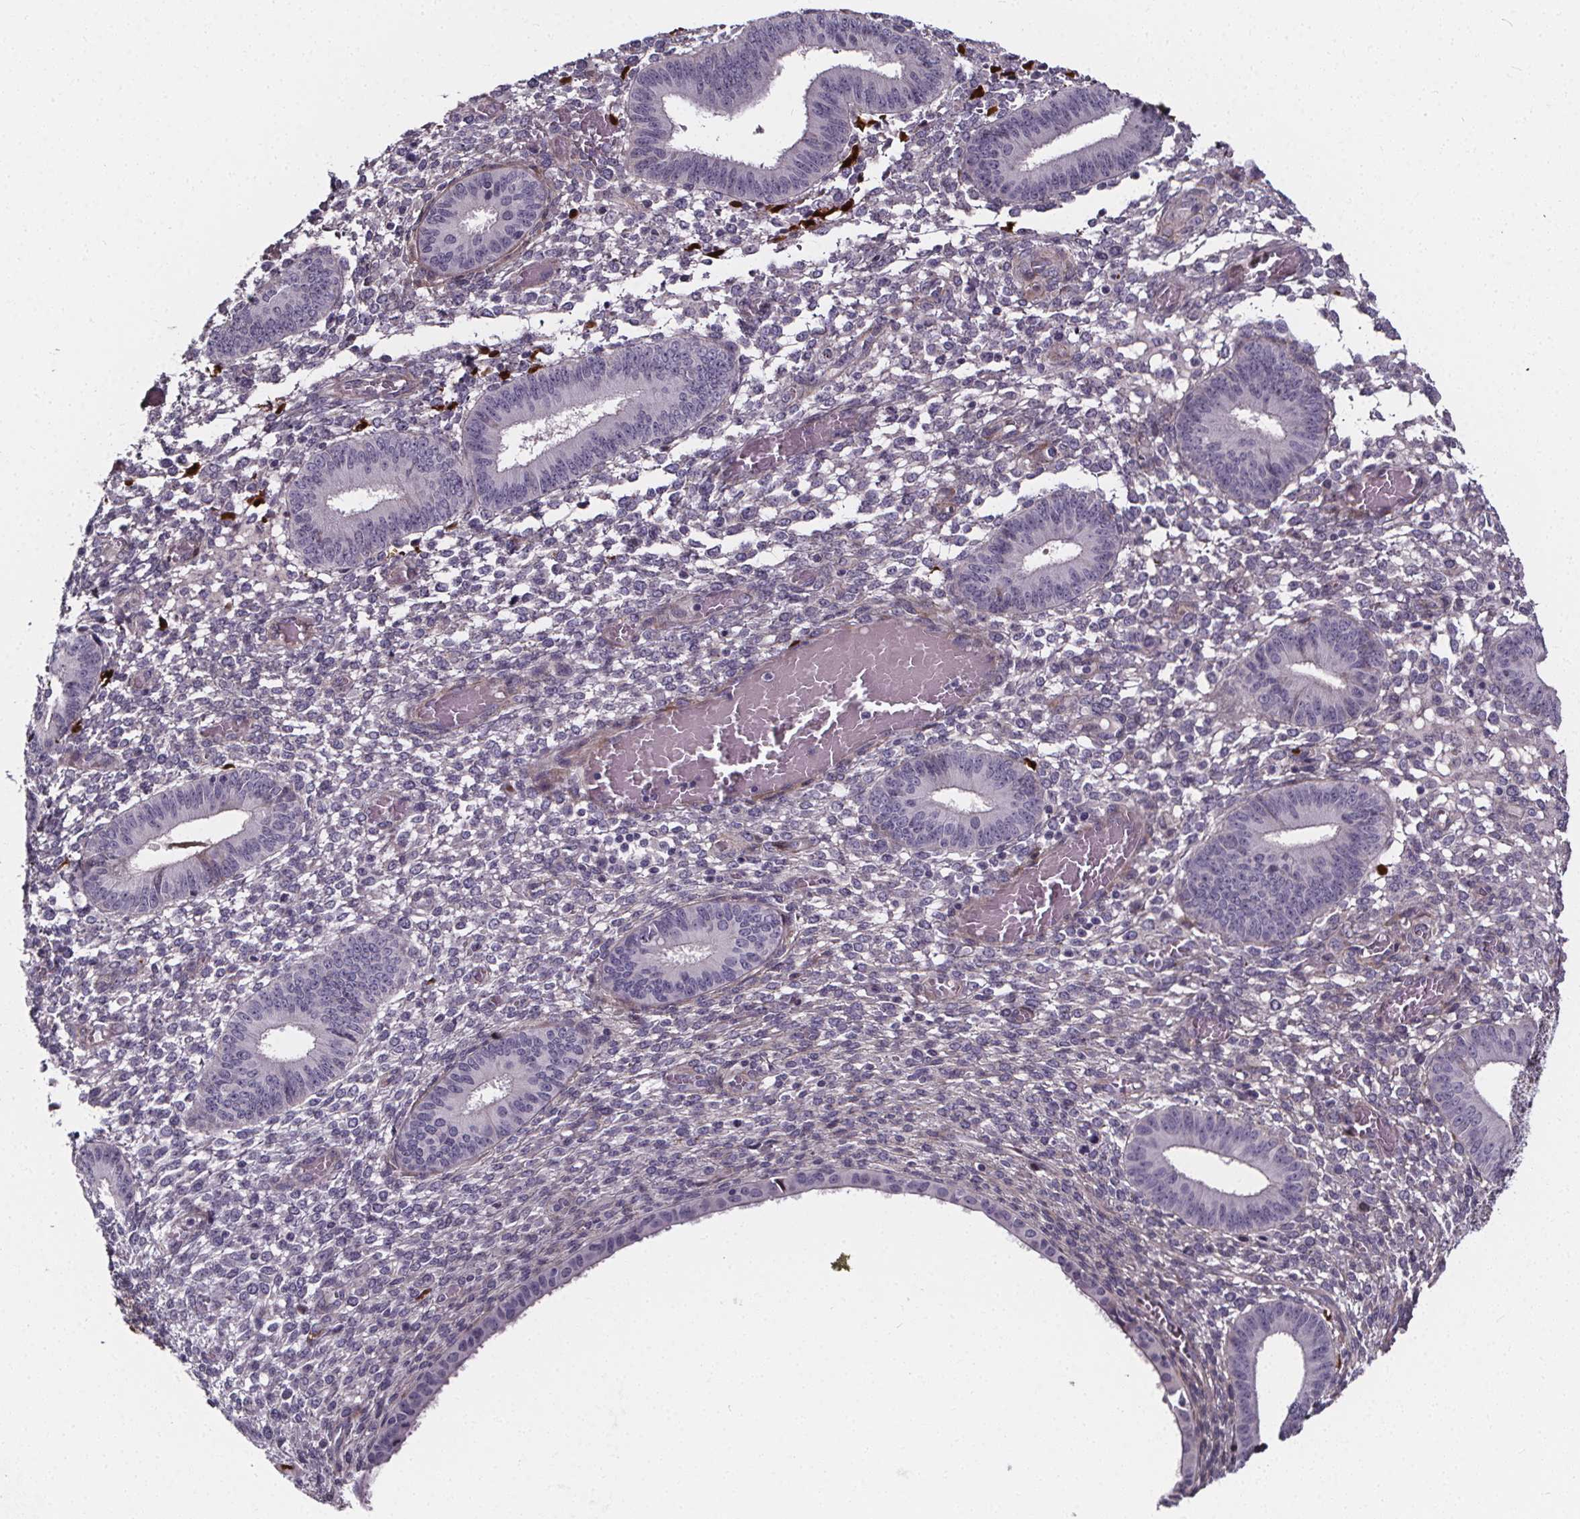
{"staining": {"intensity": "negative", "quantity": "none", "location": "none"}, "tissue": "endometrium", "cell_type": "Cells in endometrial stroma", "image_type": "normal", "snomed": [{"axis": "morphology", "description": "Normal tissue, NOS"}, {"axis": "topography", "description": "Endometrium"}], "caption": "Immunohistochemistry (IHC) of unremarkable human endometrium exhibits no expression in cells in endometrial stroma.", "gene": "AEBP1", "patient": {"sex": "female", "age": 42}}